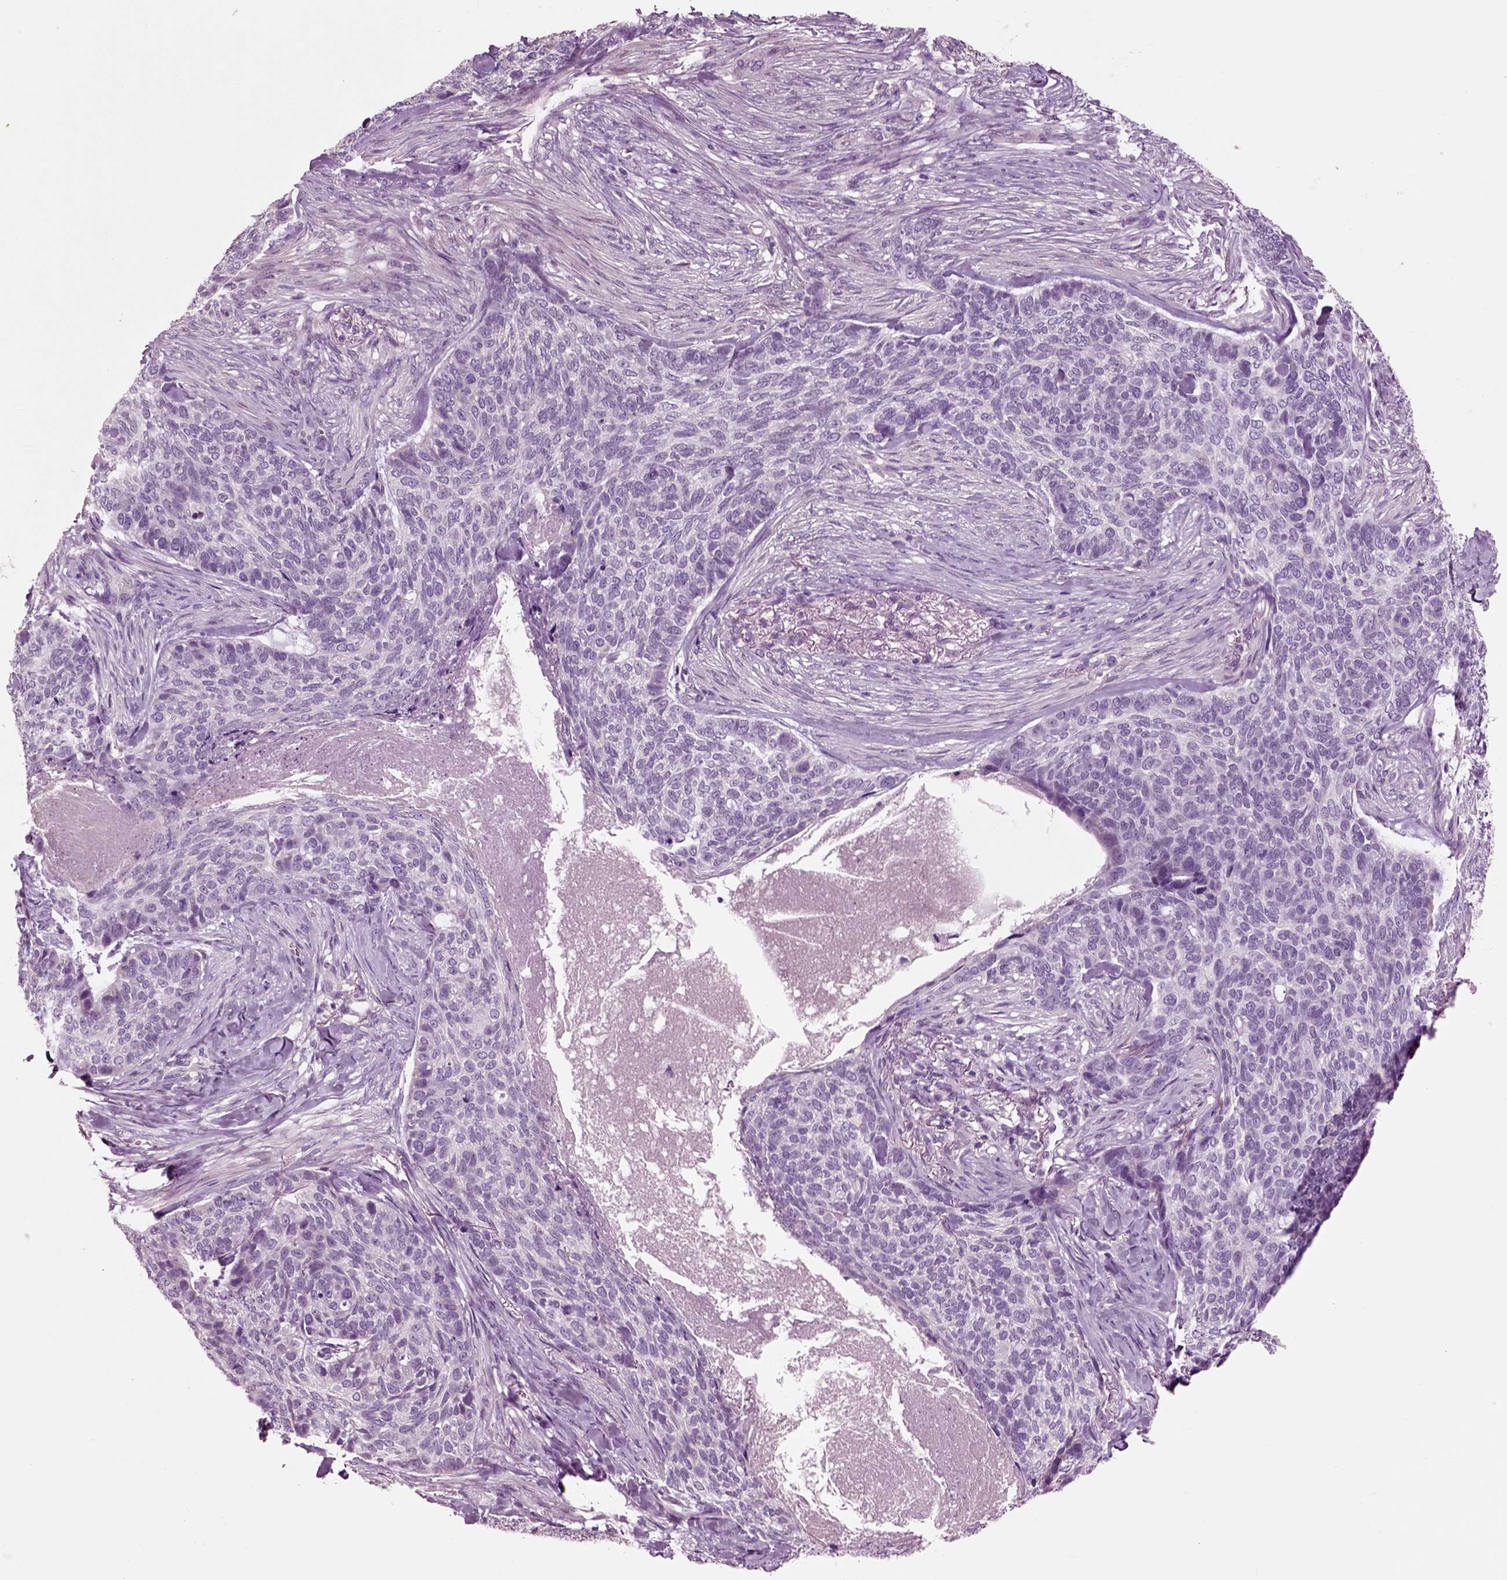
{"staining": {"intensity": "negative", "quantity": "none", "location": "none"}, "tissue": "skin cancer", "cell_type": "Tumor cells", "image_type": "cancer", "snomed": [{"axis": "morphology", "description": "Basal cell carcinoma"}, {"axis": "topography", "description": "Skin"}], "caption": "Immunohistochemistry (IHC) histopathology image of skin cancer stained for a protein (brown), which exhibits no staining in tumor cells.", "gene": "CHGB", "patient": {"sex": "female", "age": 69}}